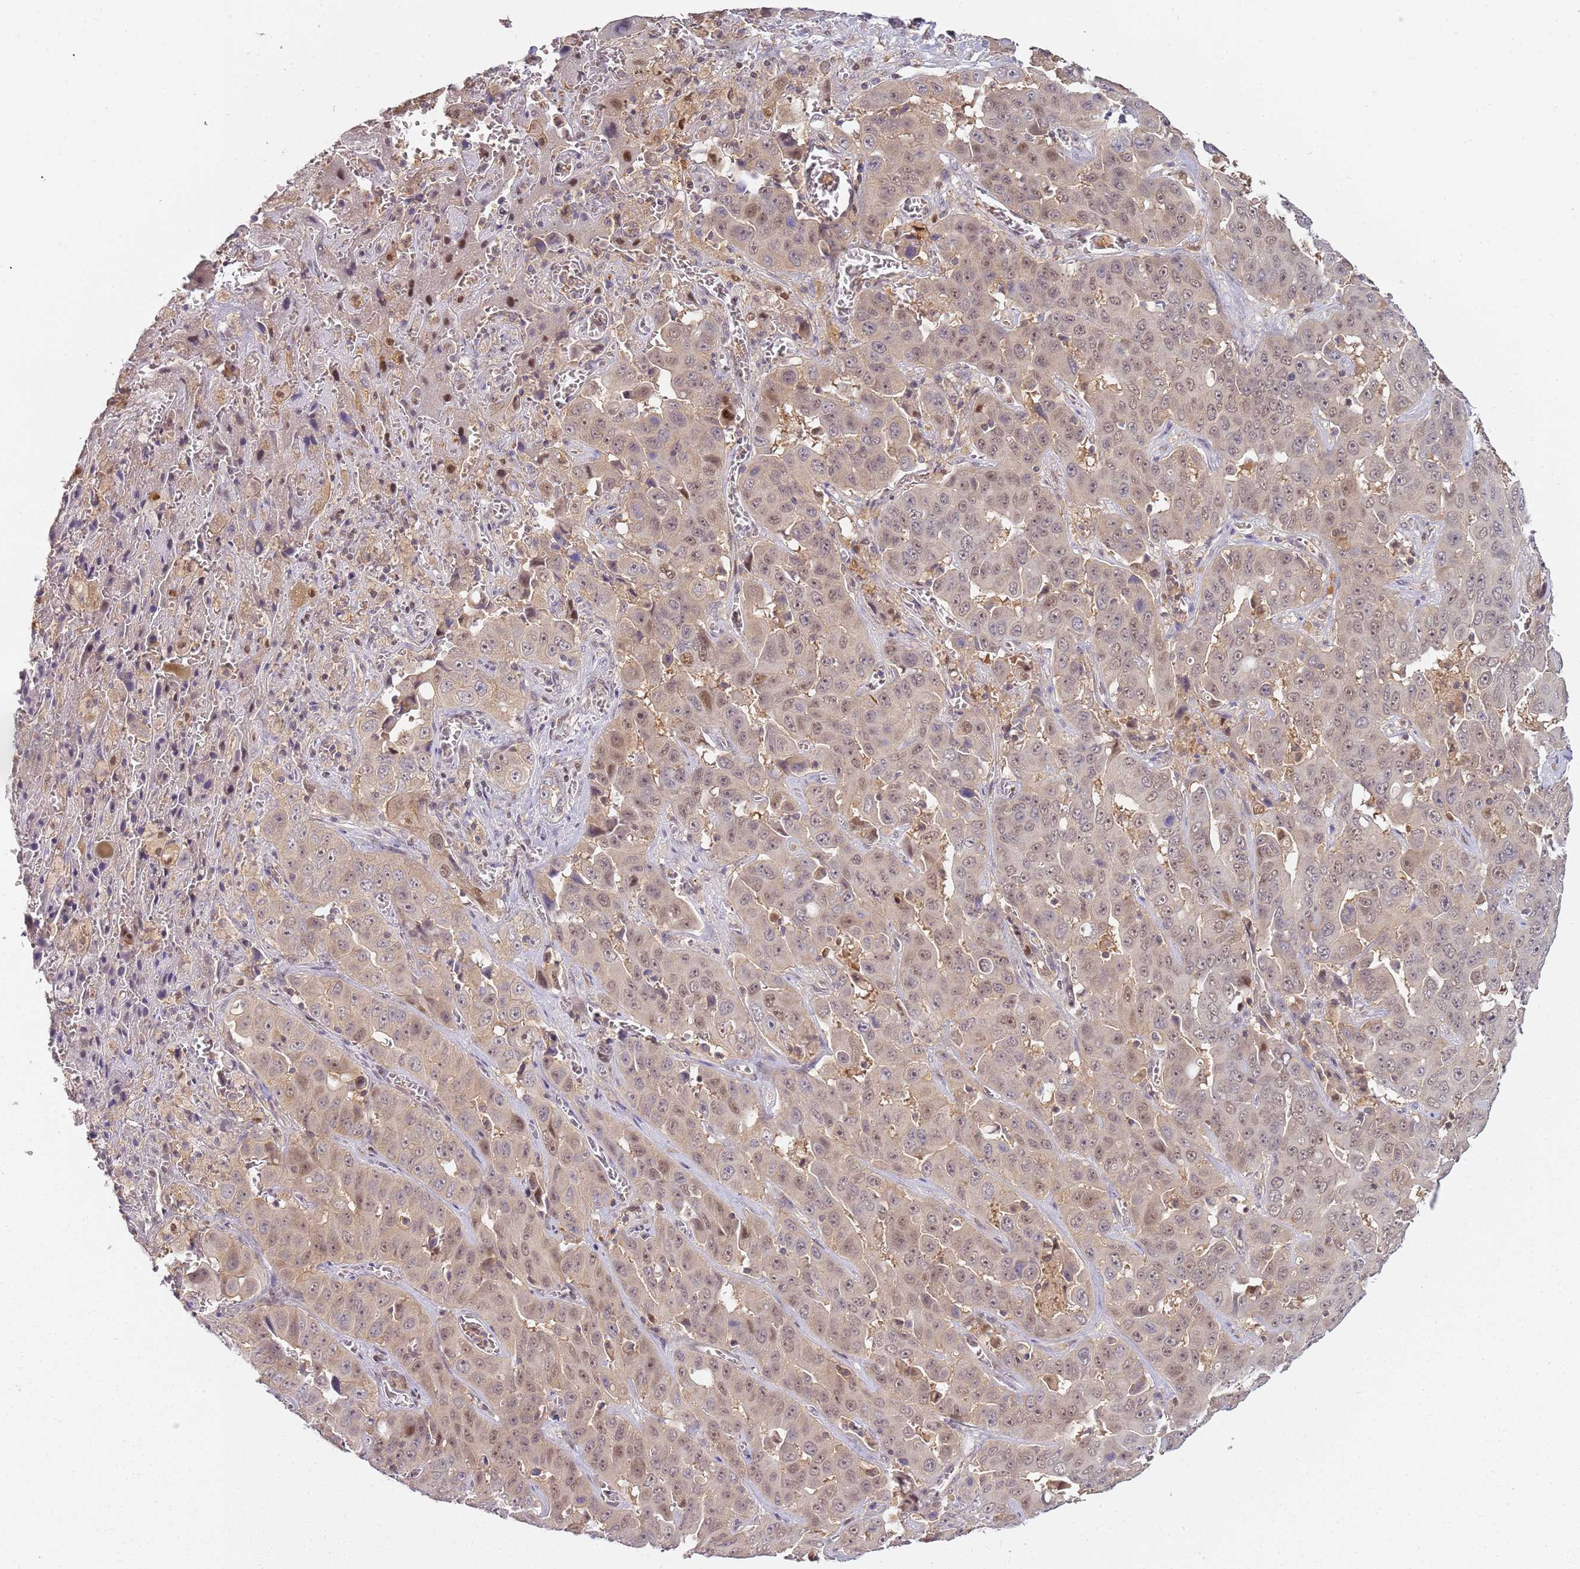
{"staining": {"intensity": "moderate", "quantity": "25%-75%", "location": "nuclear"}, "tissue": "liver cancer", "cell_type": "Tumor cells", "image_type": "cancer", "snomed": [{"axis": "morphology", "description": "Cholangiocarcinoma"}, {"axis": "topography", "description": "Liver"}], "caption": "Immunohistochemistry (IHC) image of human liver cancer (cholangiocarcinoma) stained for a protein (brown), which displays medium levels of moderate nuclear staining in about 25%-75% of tumor cells.", "gene": "GSTO2", "patient": {"sex": "female", "age": 52}}